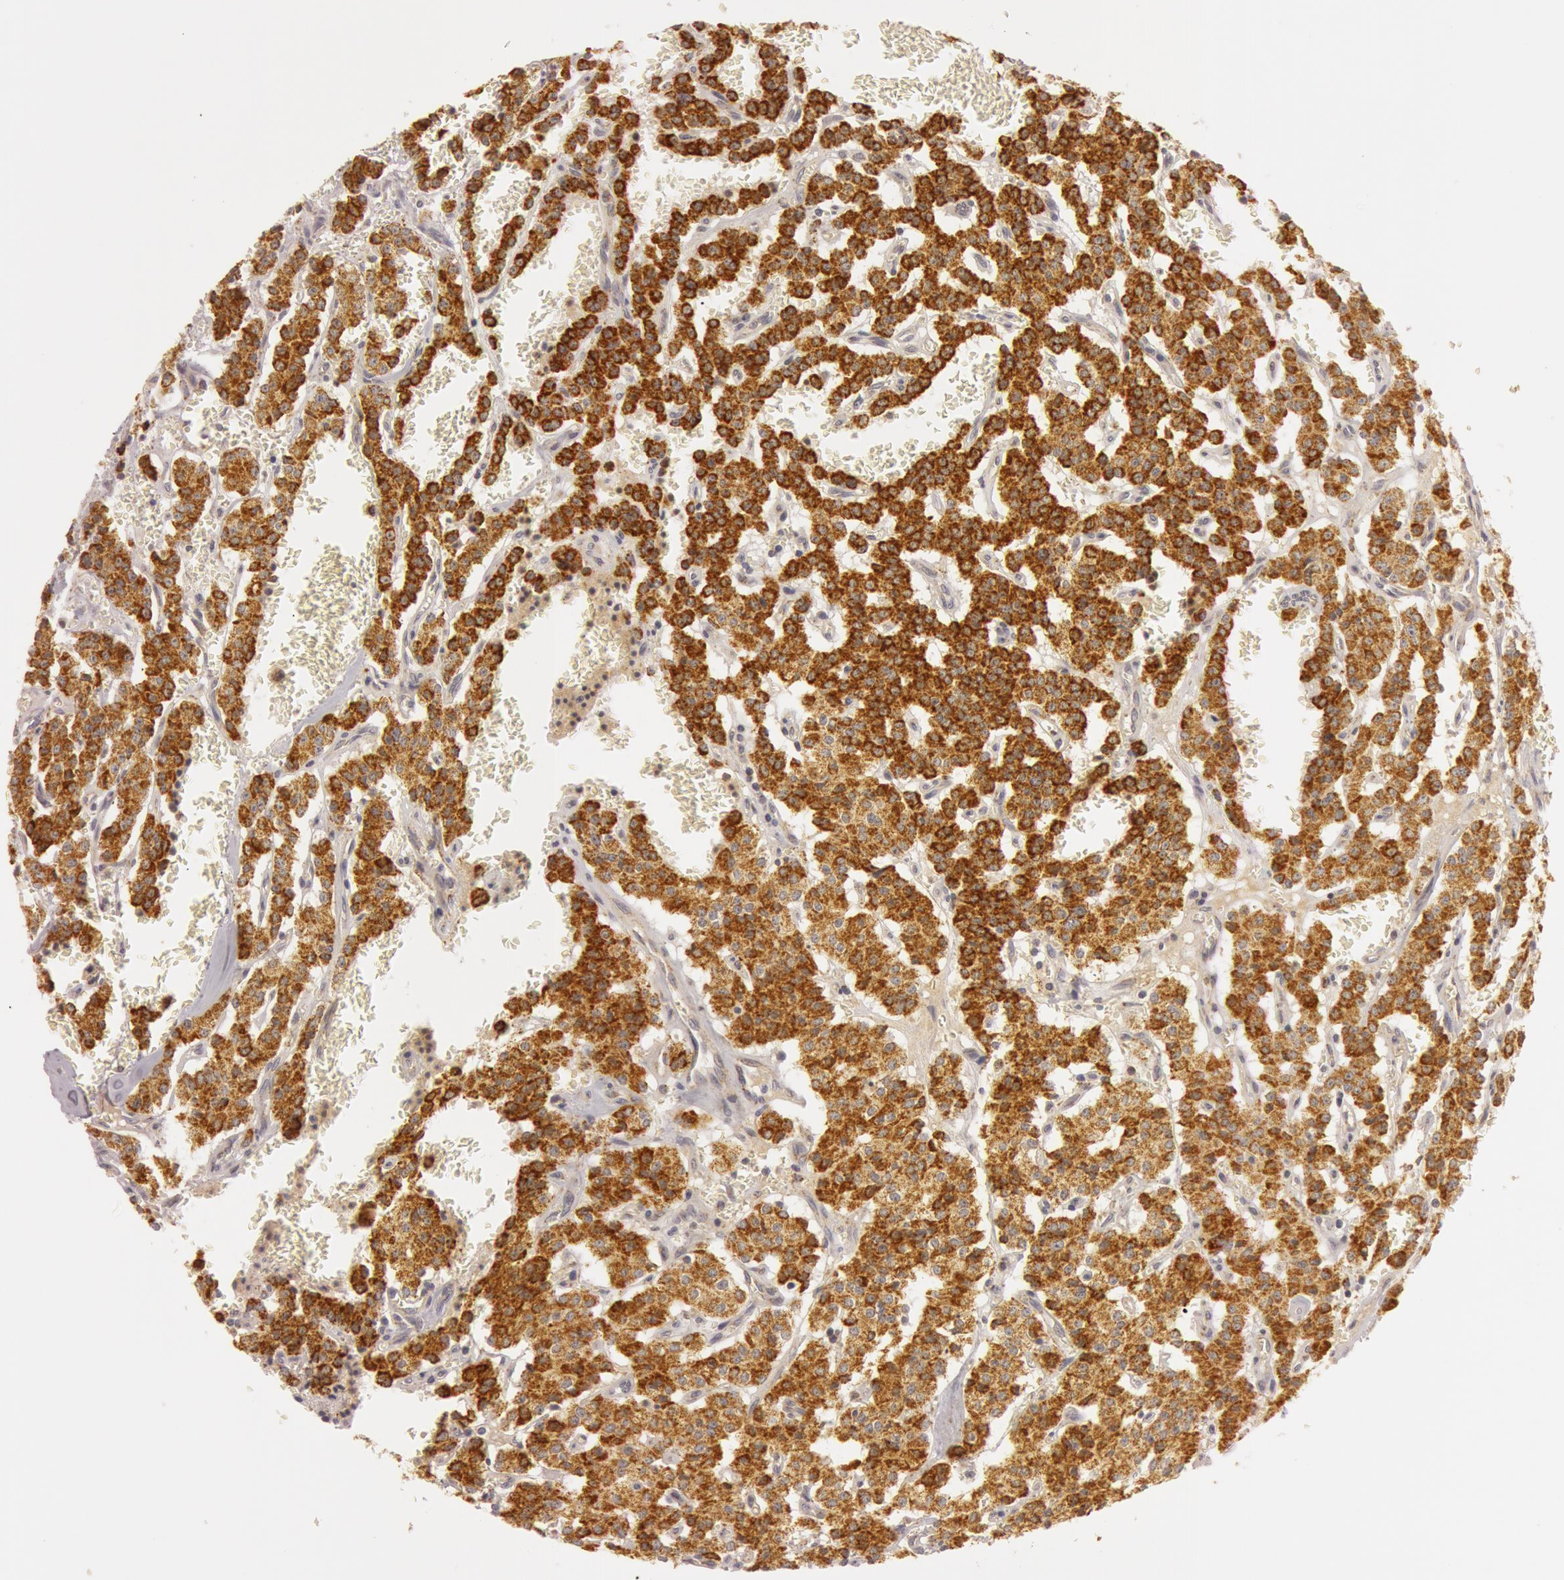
{"staining": {"intensity": "strong", "quantity": ">75%", "location": "cytoplasmic/membranous"}, "tissue": "carcinoid", "cell_type": "Tumor cells", "image_type": "cancer", "snomed": [{"axis": "morphology", "description": "Carcinoid, malignant, NOS"}, {"axis": "topography", "description": "Bronchus"}], "caption": "IHC image of human malignant carcinoid stained for a protein (brown), which displays high levels of strong cytoplasmic/membranous expression in about >75% of tumor cells.", "gene": "C7", "patient": {"sex": "male", "age": 55}}